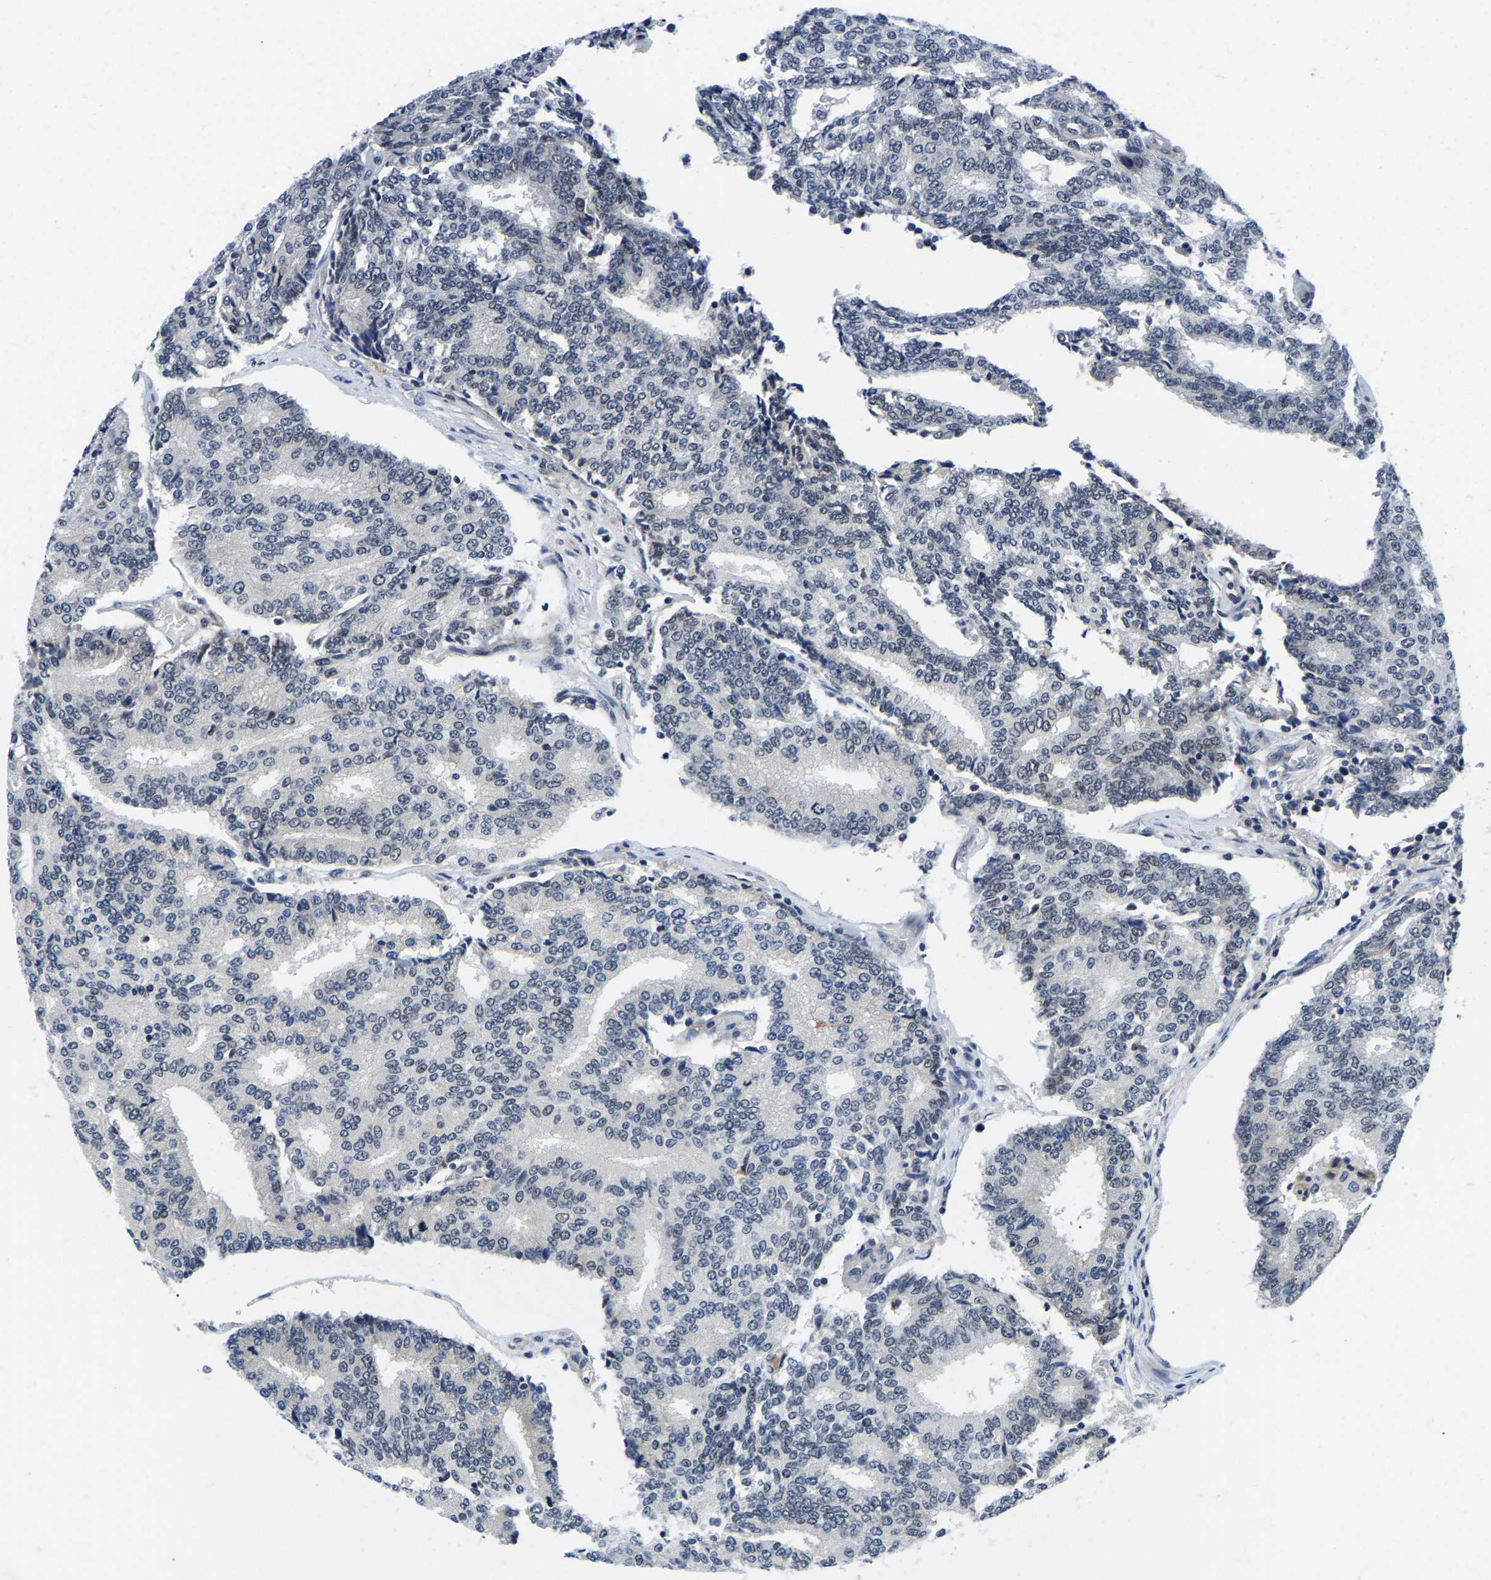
{"staining": {"intensity": "negative", "quantity": "none", "location": "none"}, "tissue": "prostate cancer", "cell_type": "Tumor cells", "image_type": "cancer", "snomed": [{"axis": "morphology", "description": "Adenocarcinoma, High grade"}, {"axis": "topography", "description": "Prostate"}], "caption": "The photomicrograph displays no significant expression in tumor cells of prostate cancer (high-grade adenocarcinoma).", "gene": "POLDIP3", "patient": {"sex": "male", "age": 55}}